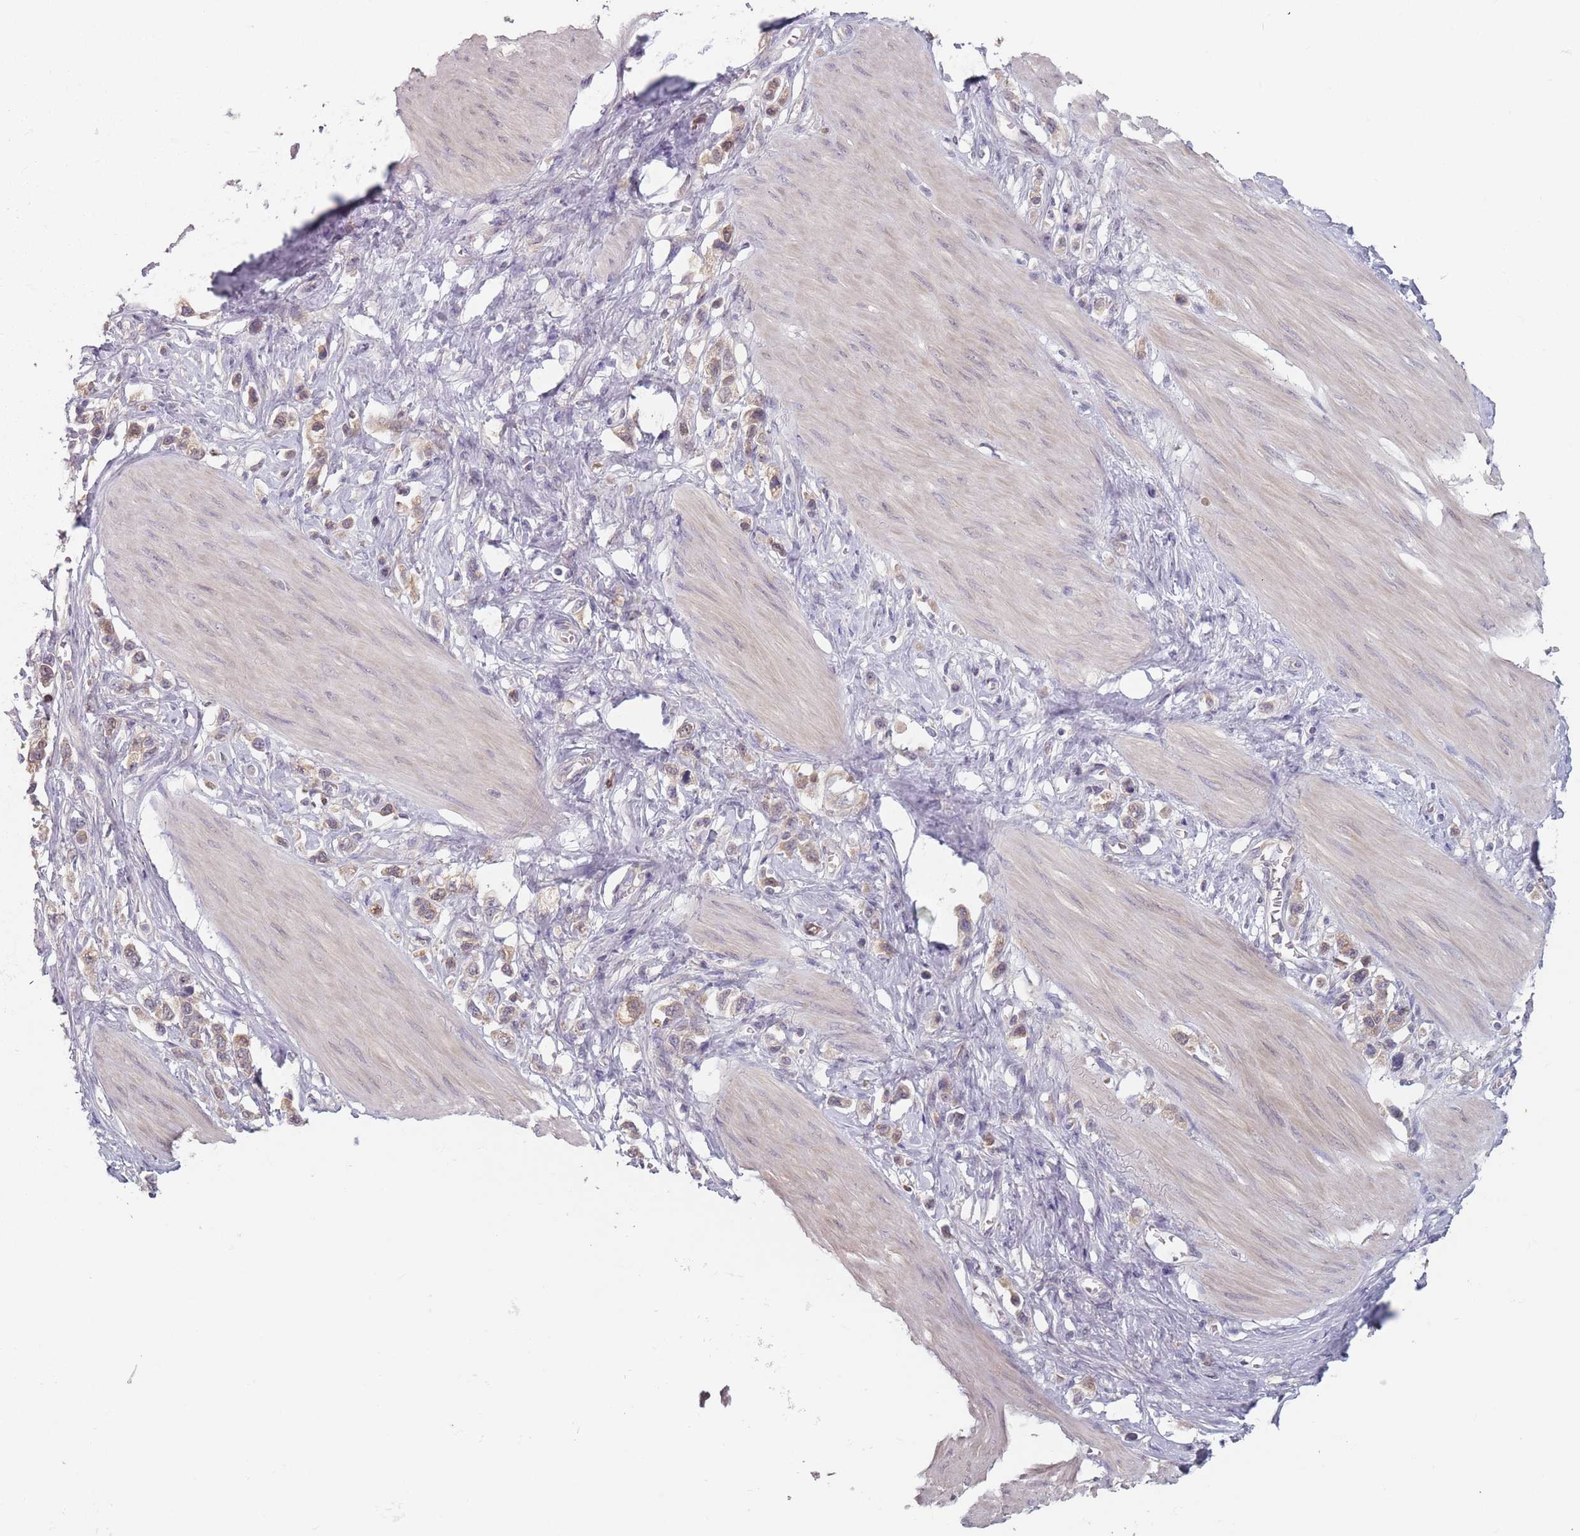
{"staining": {"intensity": "weak", "quantity": "25%-75%", "location": "cytoplasmic/membranous"}, "tissue": "stomach cancer", "cell_type": "Tumor cells", "image_type": "cancer", "snomed": [{"axis": "morphology", "description": "Adenocarcinoma, NOS"}, {"axis": "topography", "description": "Stomach"}], "caption": "Weak cytoplasmic/membranous protein positivity is seen in approximately 25%-75% of tumor cells in stomach cancer.", "gene": "NAXE", "patient": {"sex": "female", "age": 65}}